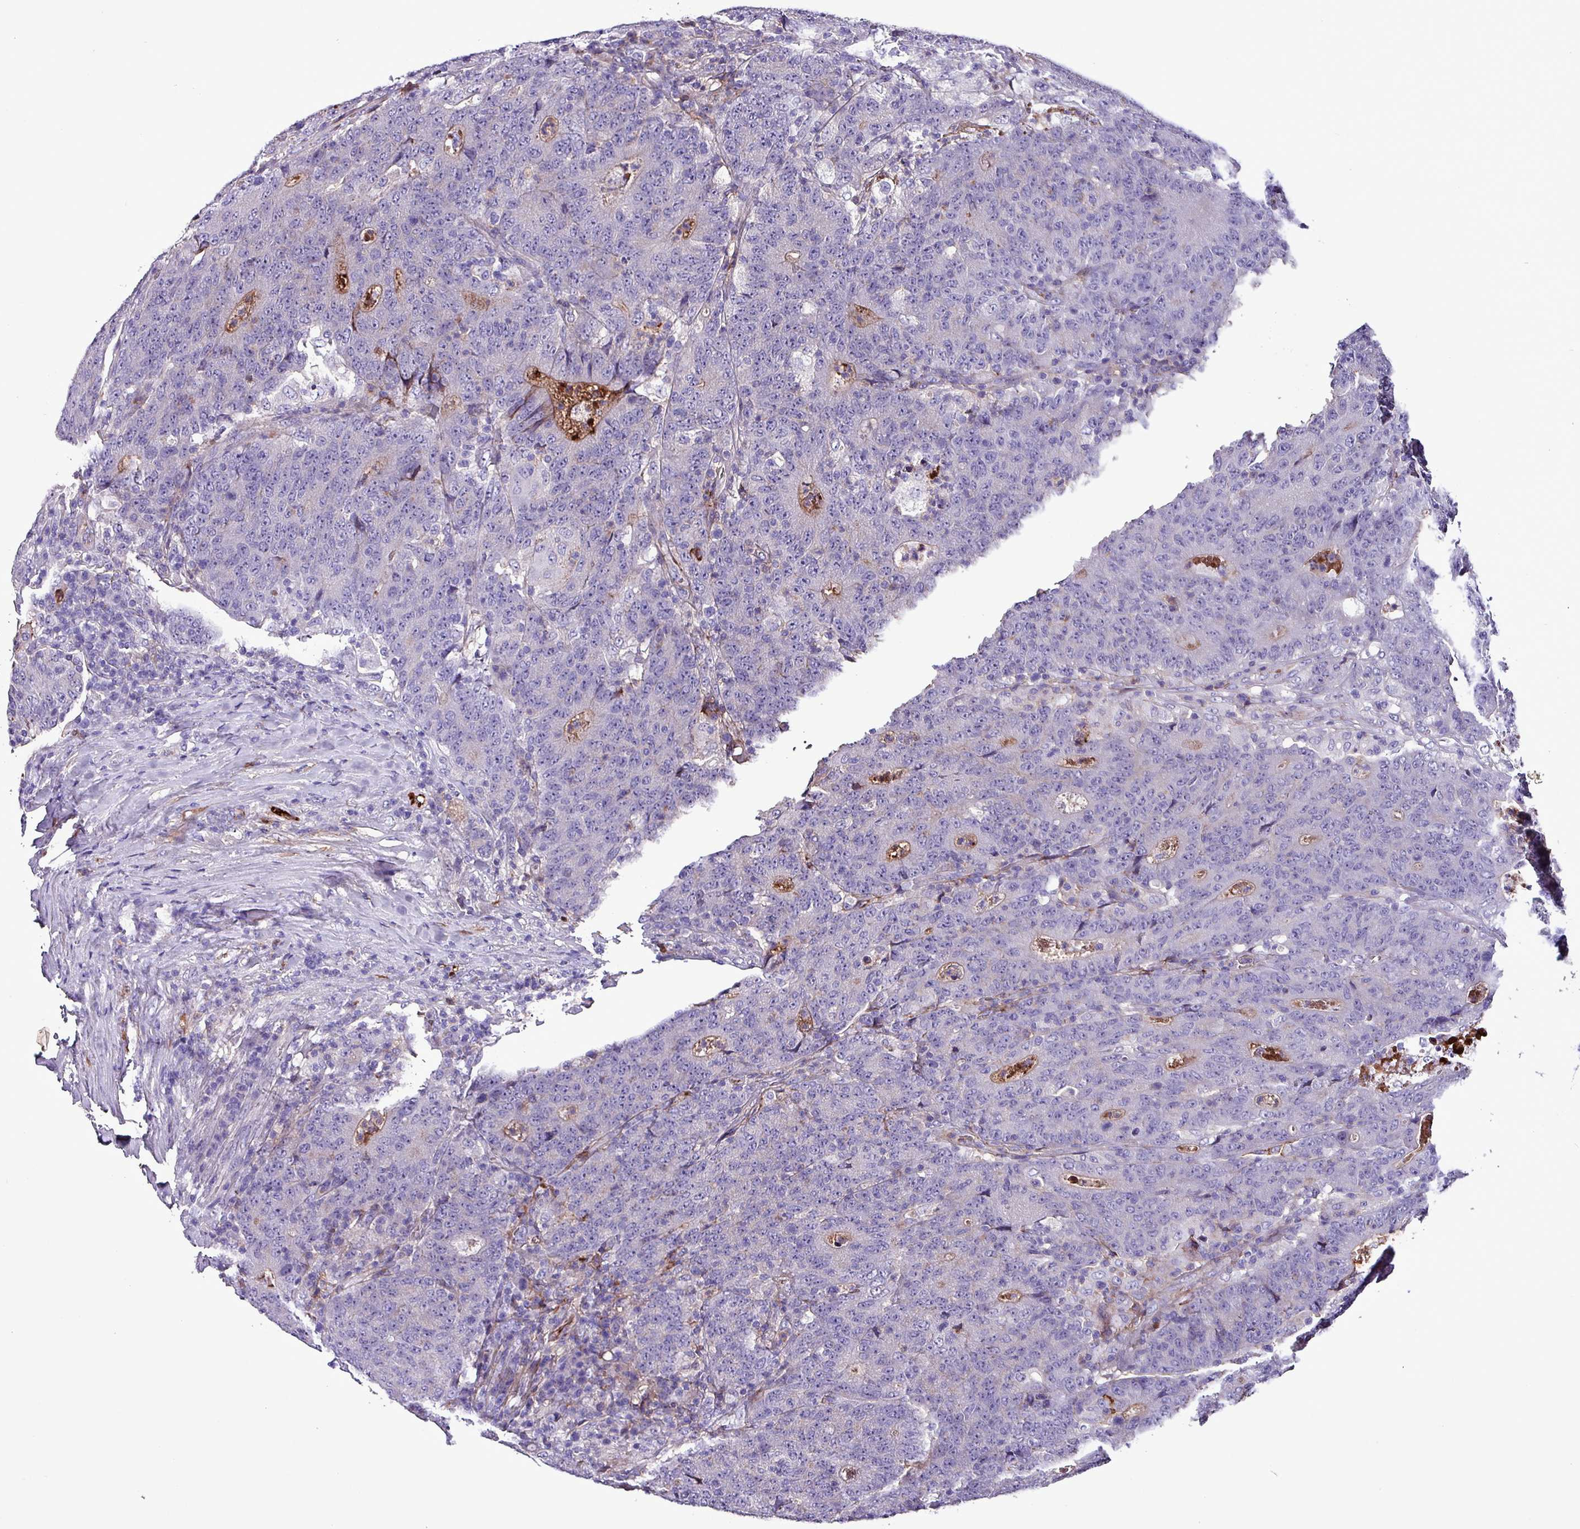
{"staining": {"intensity": "negative", "quantity": "none", "location": "none"}, "tissue": "colorectal cancer", "cell_type": "Tumor cells", "image_type": "cancer", "snomed": [{"axis": "morphology", "description": "Adenocarcinoma, NOS"}, {"axis": "topography", "description": "Colon"}], "caption": "This is an immunohistochemistry (IHC) histopathology image of human colorectal cancer. There is no staining in tumor cells.", "gene": "HP", "patient": {"sex": "female", "age": 75}}